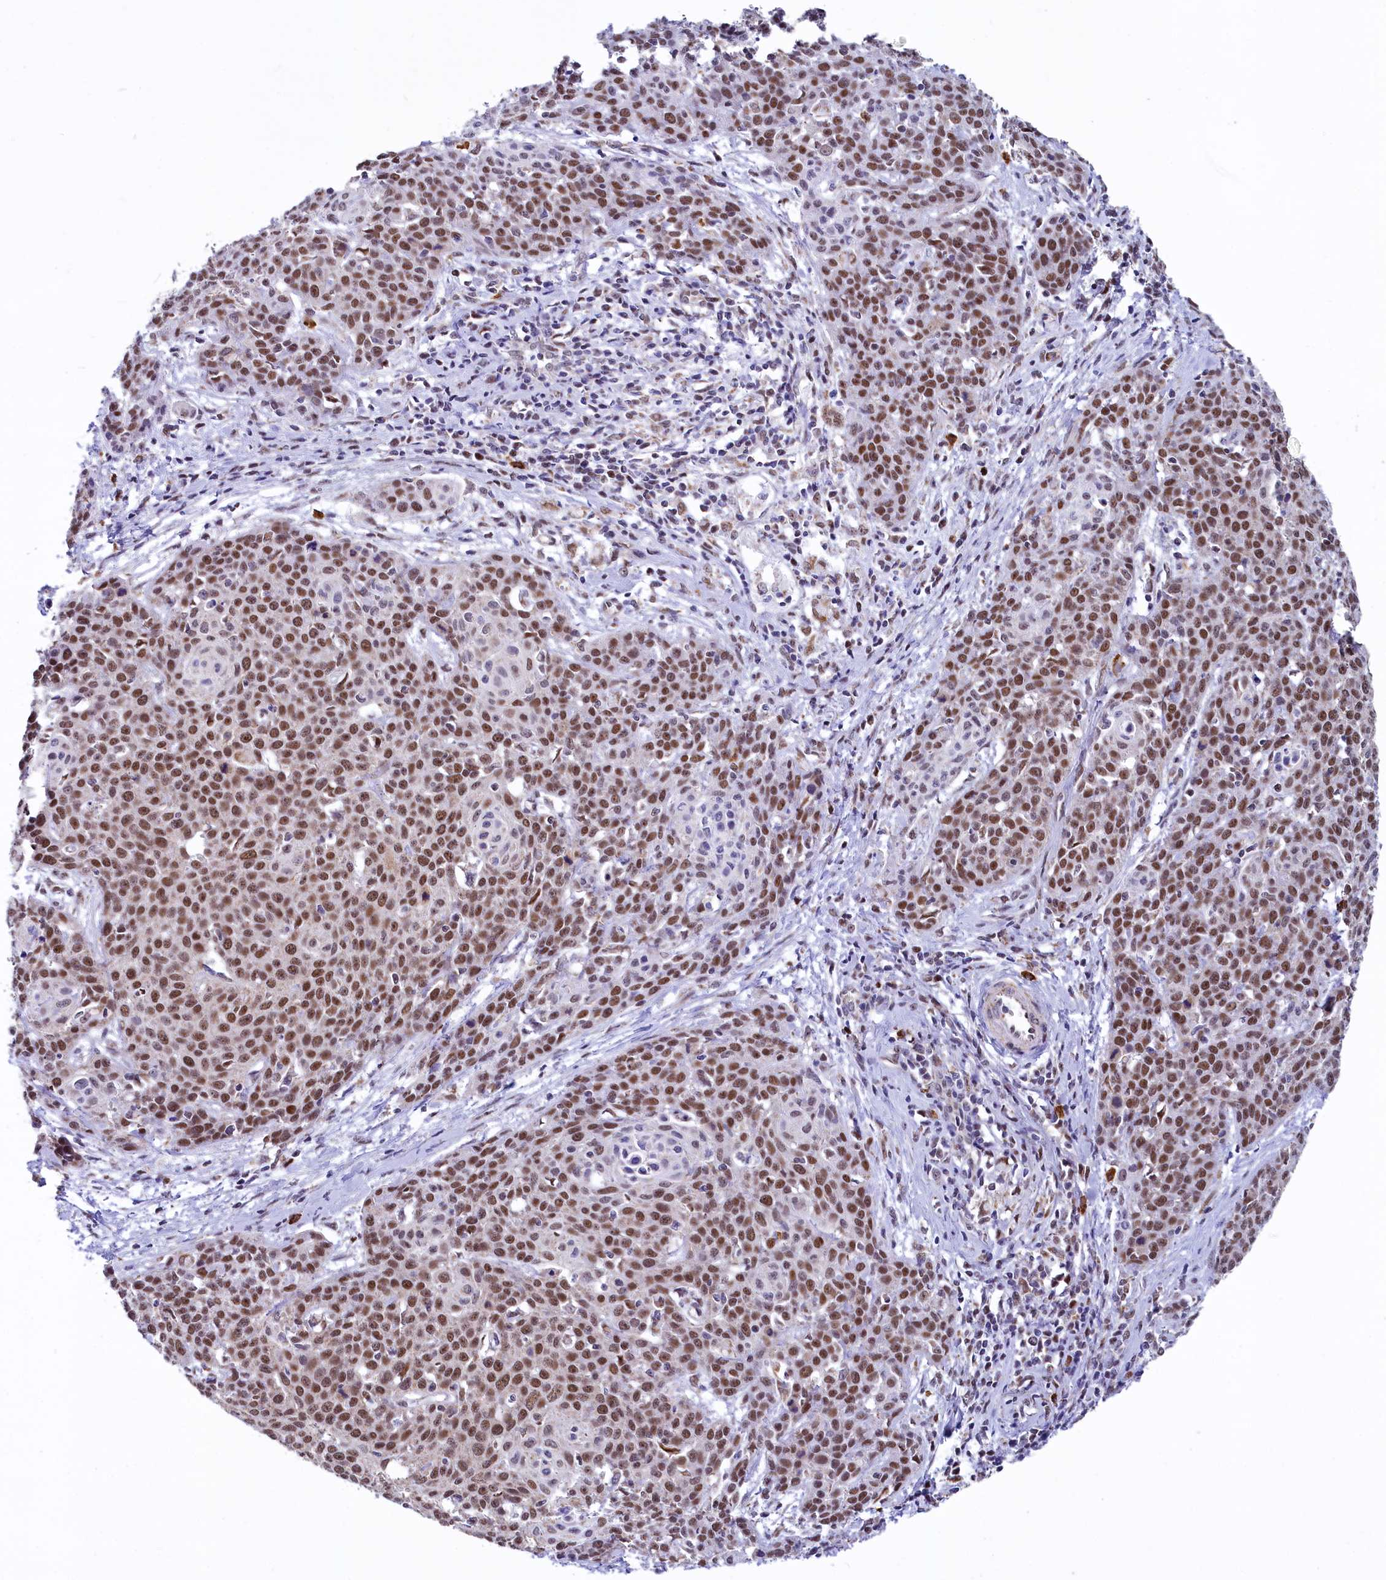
{"staining": {"intensity": "moderate", "quantity": ">75%", "location": "nuclear"}, "tissue": "cervical cancer", "cell_type": "Tumor cells", "image_type": "cancer", "snomed": [{"axis": "morphology", "description": "Squamous cell carcinoma, NOS"}, {"axis": "topography", "description": "Cervix"}], "caption": "IHC image of neoplastic tissue: squamous cell carcinoma (cervical) stained using immunohistochemistry exhibits medium levels of moderate protein expression localized specifically in the nuclear of tumor cells, appearing as a nuclear brown color.", "gene": "MORN3", "patient": {"sex": "female", "age": 38}}